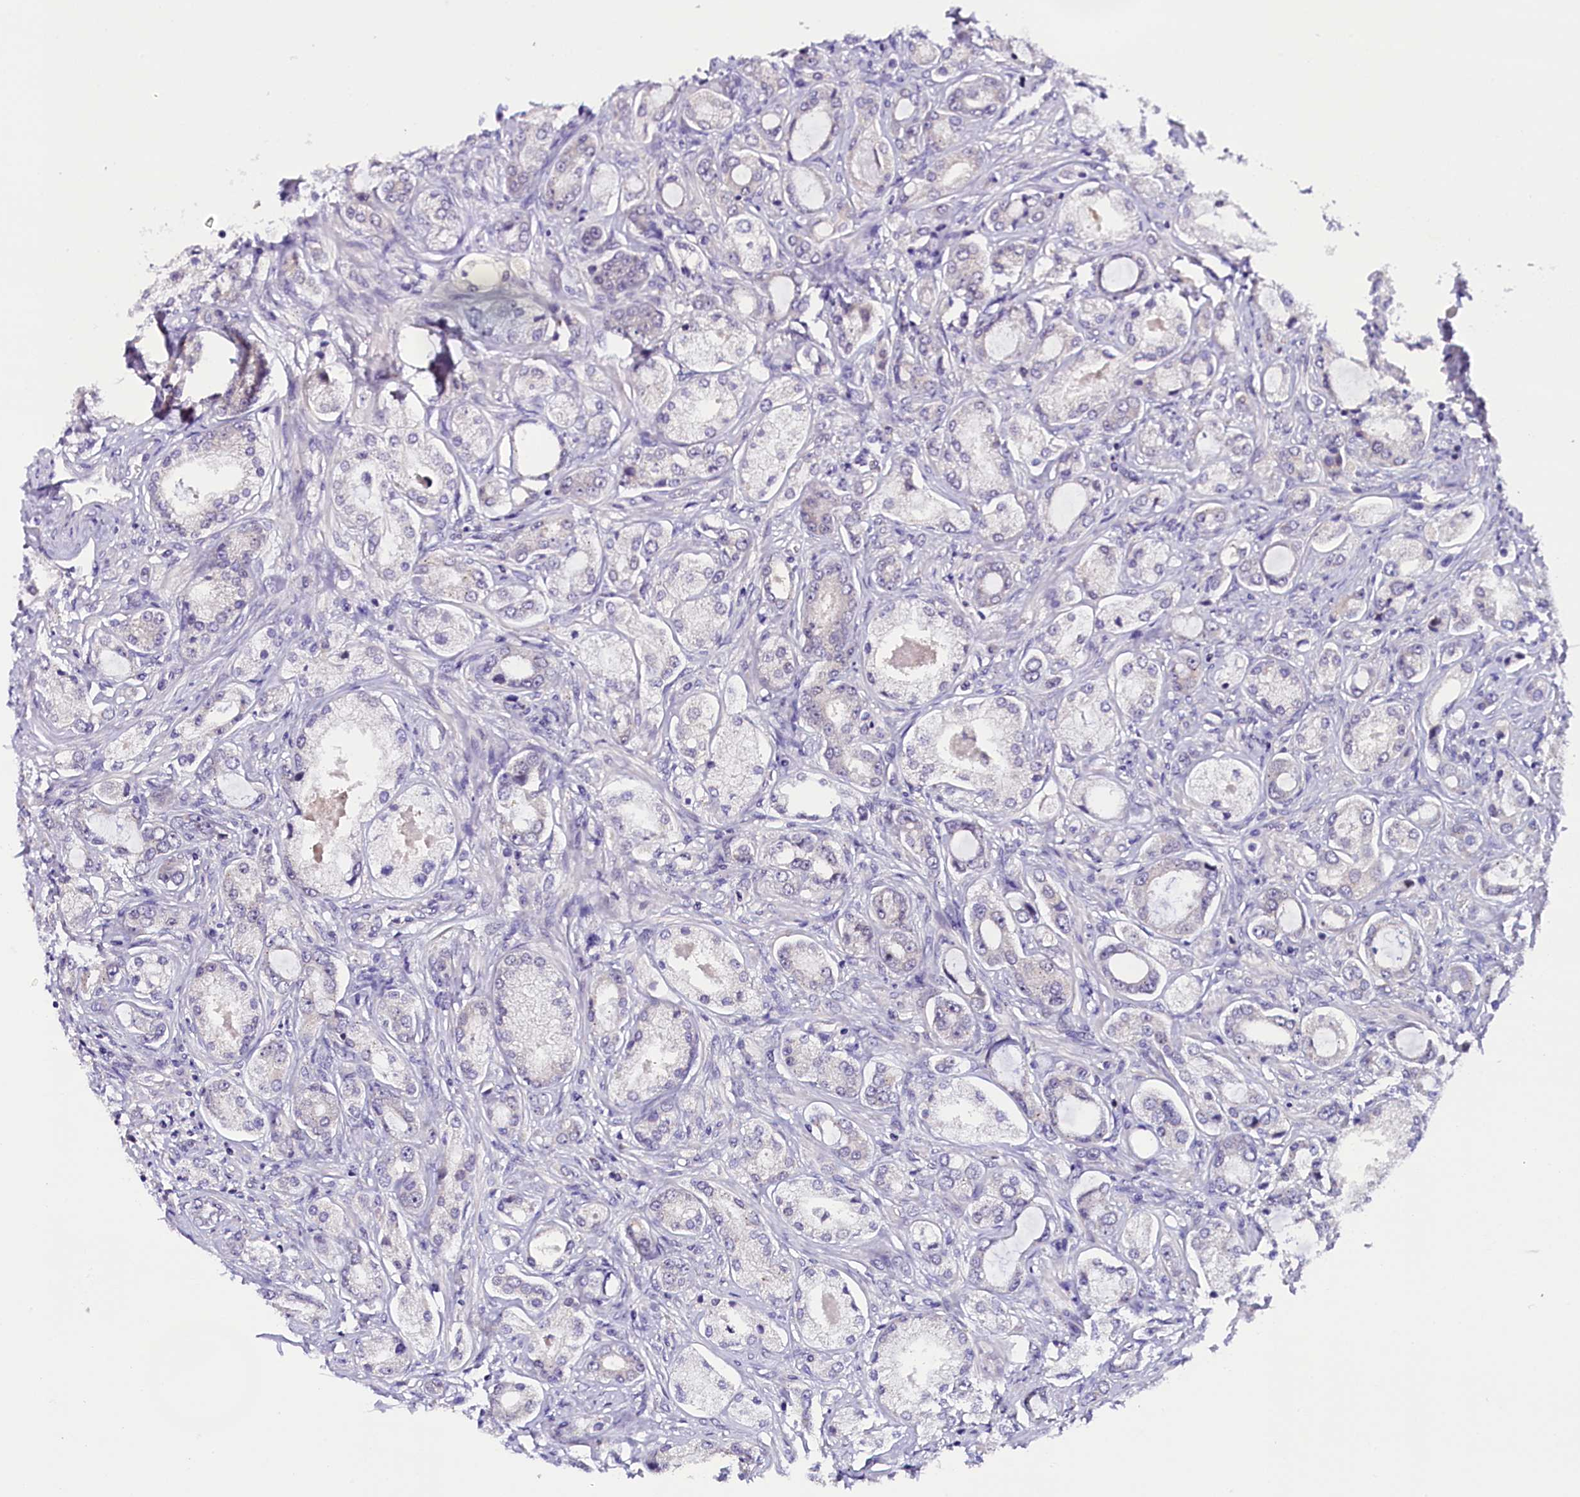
{"staining": {"intensity": "negative", "quantity": "none", "location": "none"}, "tissue": "prostate cancer", "cell_type": "Tumor cells", "image_type": "cancer", "snomed": [{"axis": "morphology", "description": "Adenocarcinoma, Low grade"}, {"axis": "topography", "description": "Prostate"}], "caption": "This is an immunohistochemistry image of human prostate cancer. There is no staining in tumor cells.", "gene": "IQCN", "patient": {"sex": "male", "age": 68}}